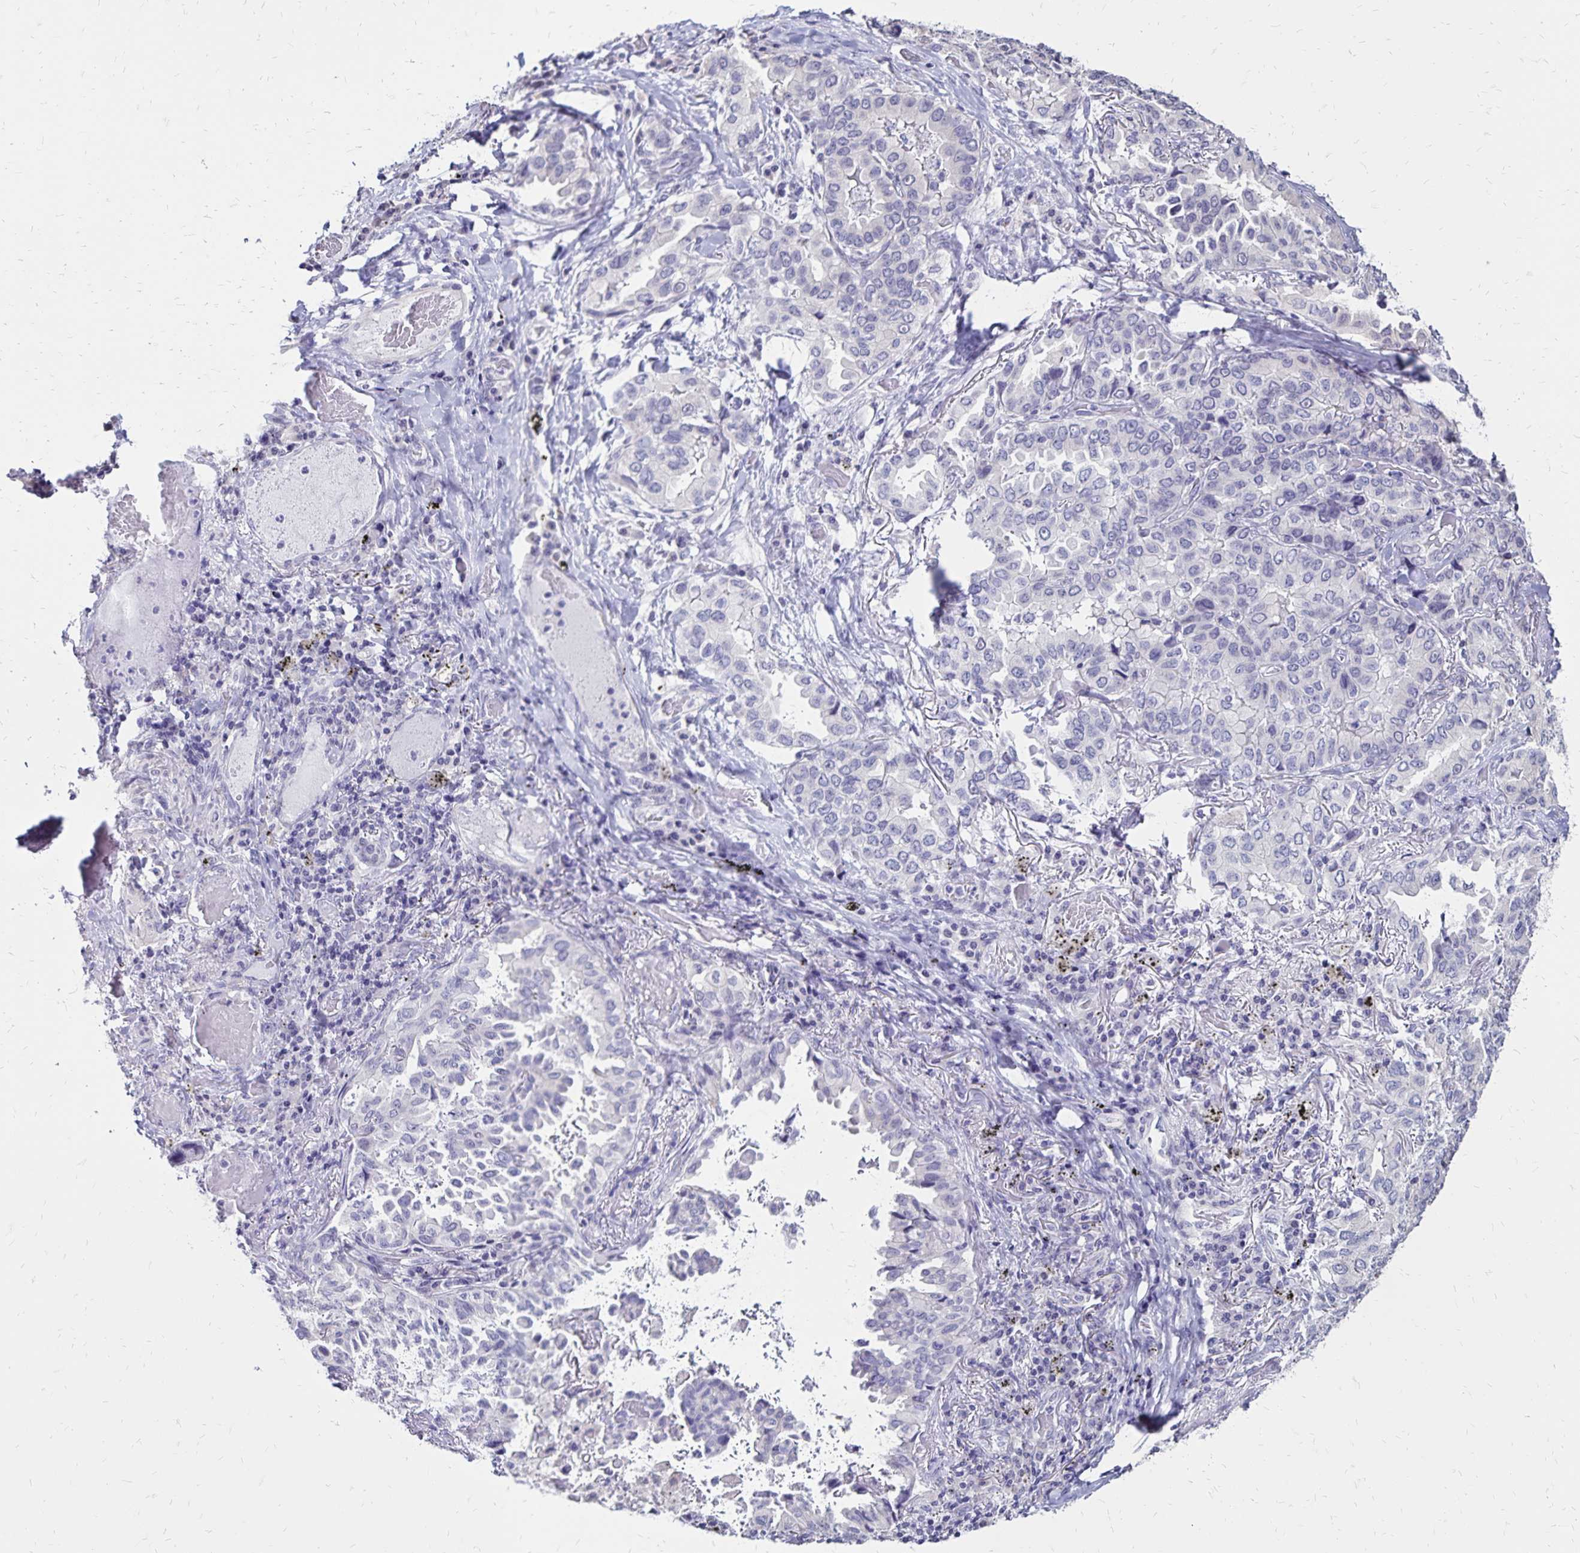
{"staining": {"intensity": "negative", "quantity": "none", "location": "none"}, "tissue": "lung cancer", "cell_type": "Tumor cells", "image_type": "cancer", "snomed": [{"axis": "morphology", "description": "Aneuploidy"}, {"axis": "morphology", "description": "Adenocarcinoma, NOS"}, {"axis": "morphology", "description": "Adenocarcinoma, metastatic, NOS"}, {"axis": "topography", "description": "Lymph node"}, {"axis": "topography", "description": "Lung"}], "caption": "Metastatic adenocarcinoma (lung) was stained to show a protein in brown. There is no significant staining in tumor cells.", "gene": "SH3GL3", "patient": {"sex": "female", "age": 48}}